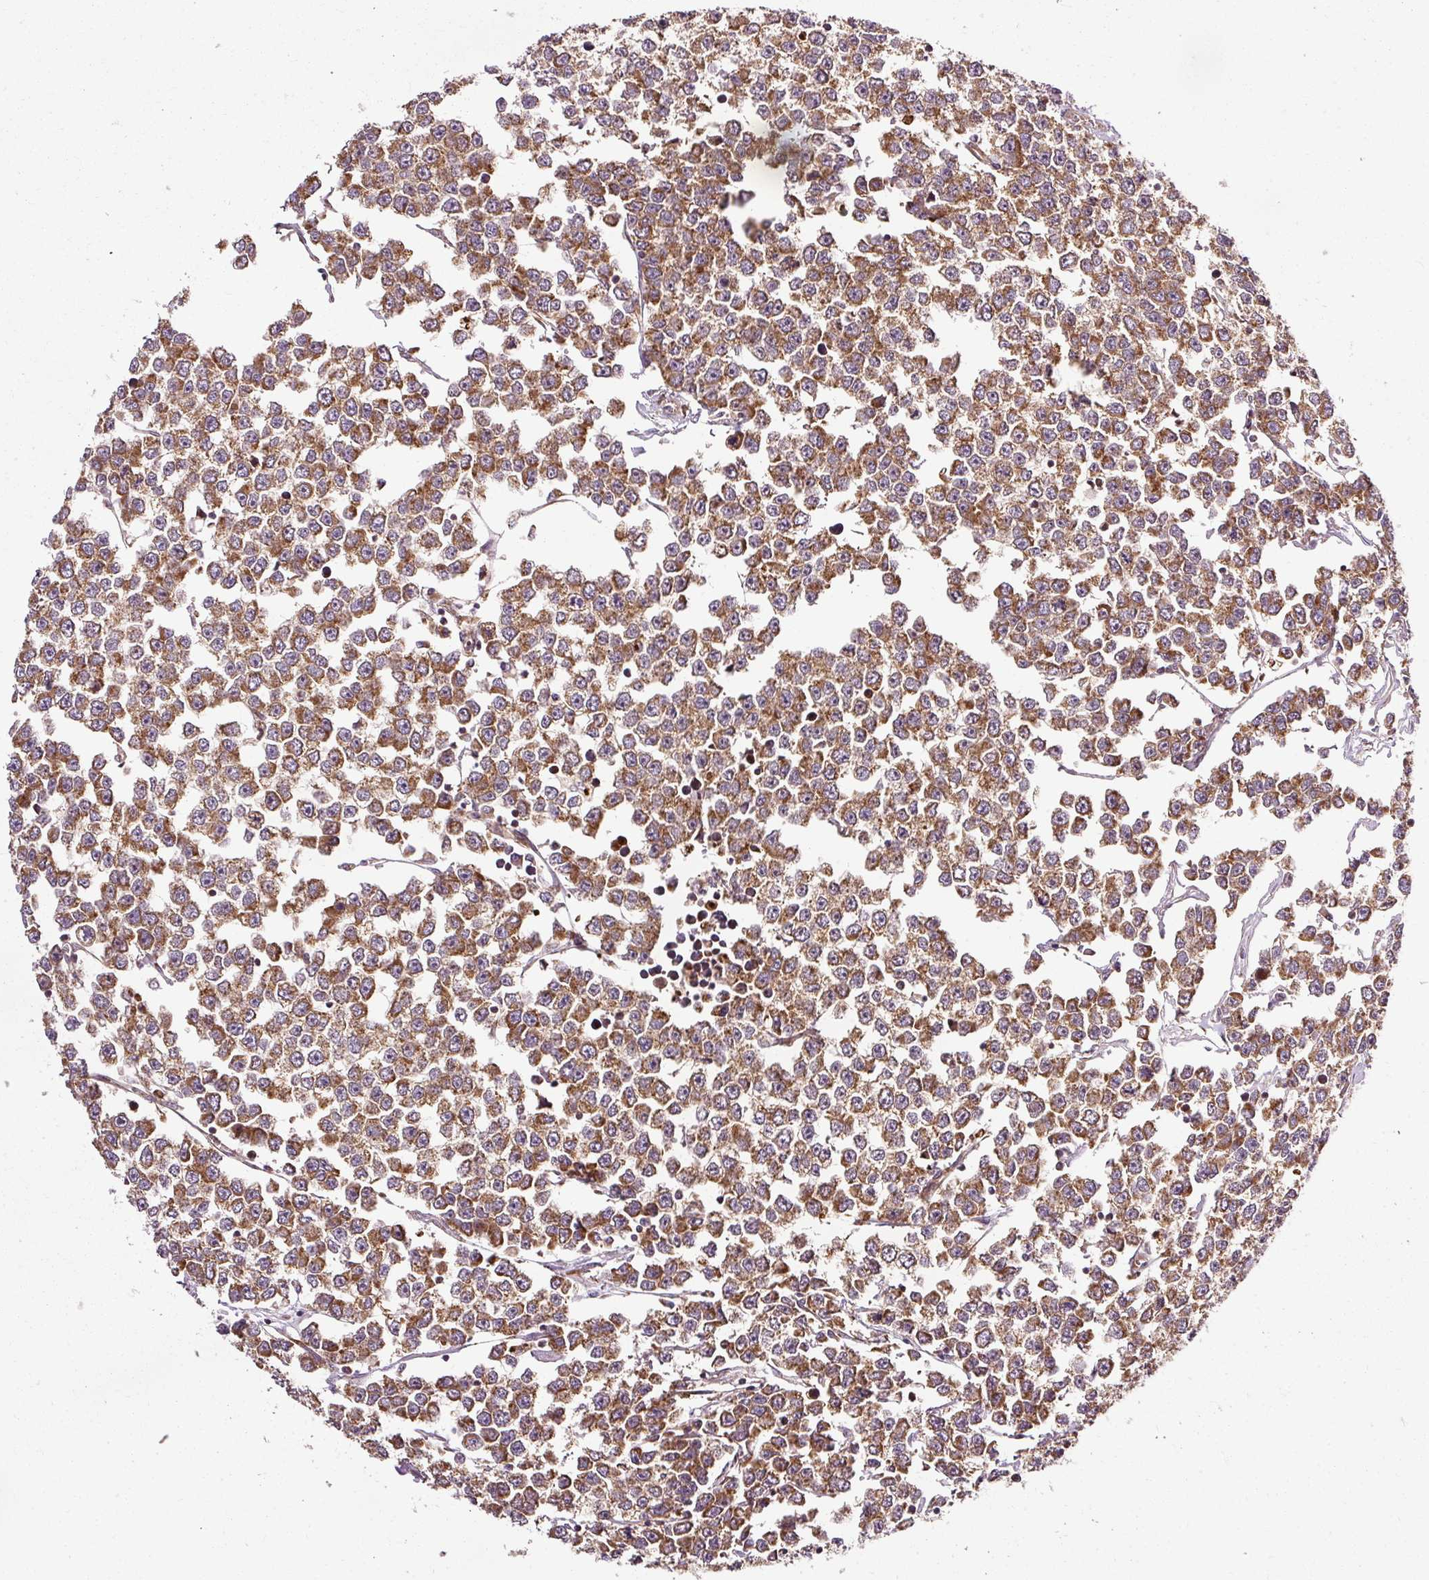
{"staining": {"intensity": "moderate", "quantity": ">75%", "location": "cytoplasmic/membranous"}, "tissue": "testis cancer", "cell_type": "Tumor cells", "image_type": "cancer", "snomed": [{"axis": "morphology", "description": "Seminoma, NOS"}, {"axis": "morphology", "description": "Carcinoma, Embryonal, NOS"}, {"axis": "topography", "description": "Testis"}], "caption": "Protein analysis of embryonal carcinoma (testis) tissue reveals moderate cytoplasmic/membranous staining in about >75% of tumor cells.", "gene": "ISCU", "patient": {"sex": "male", "age": 52}}